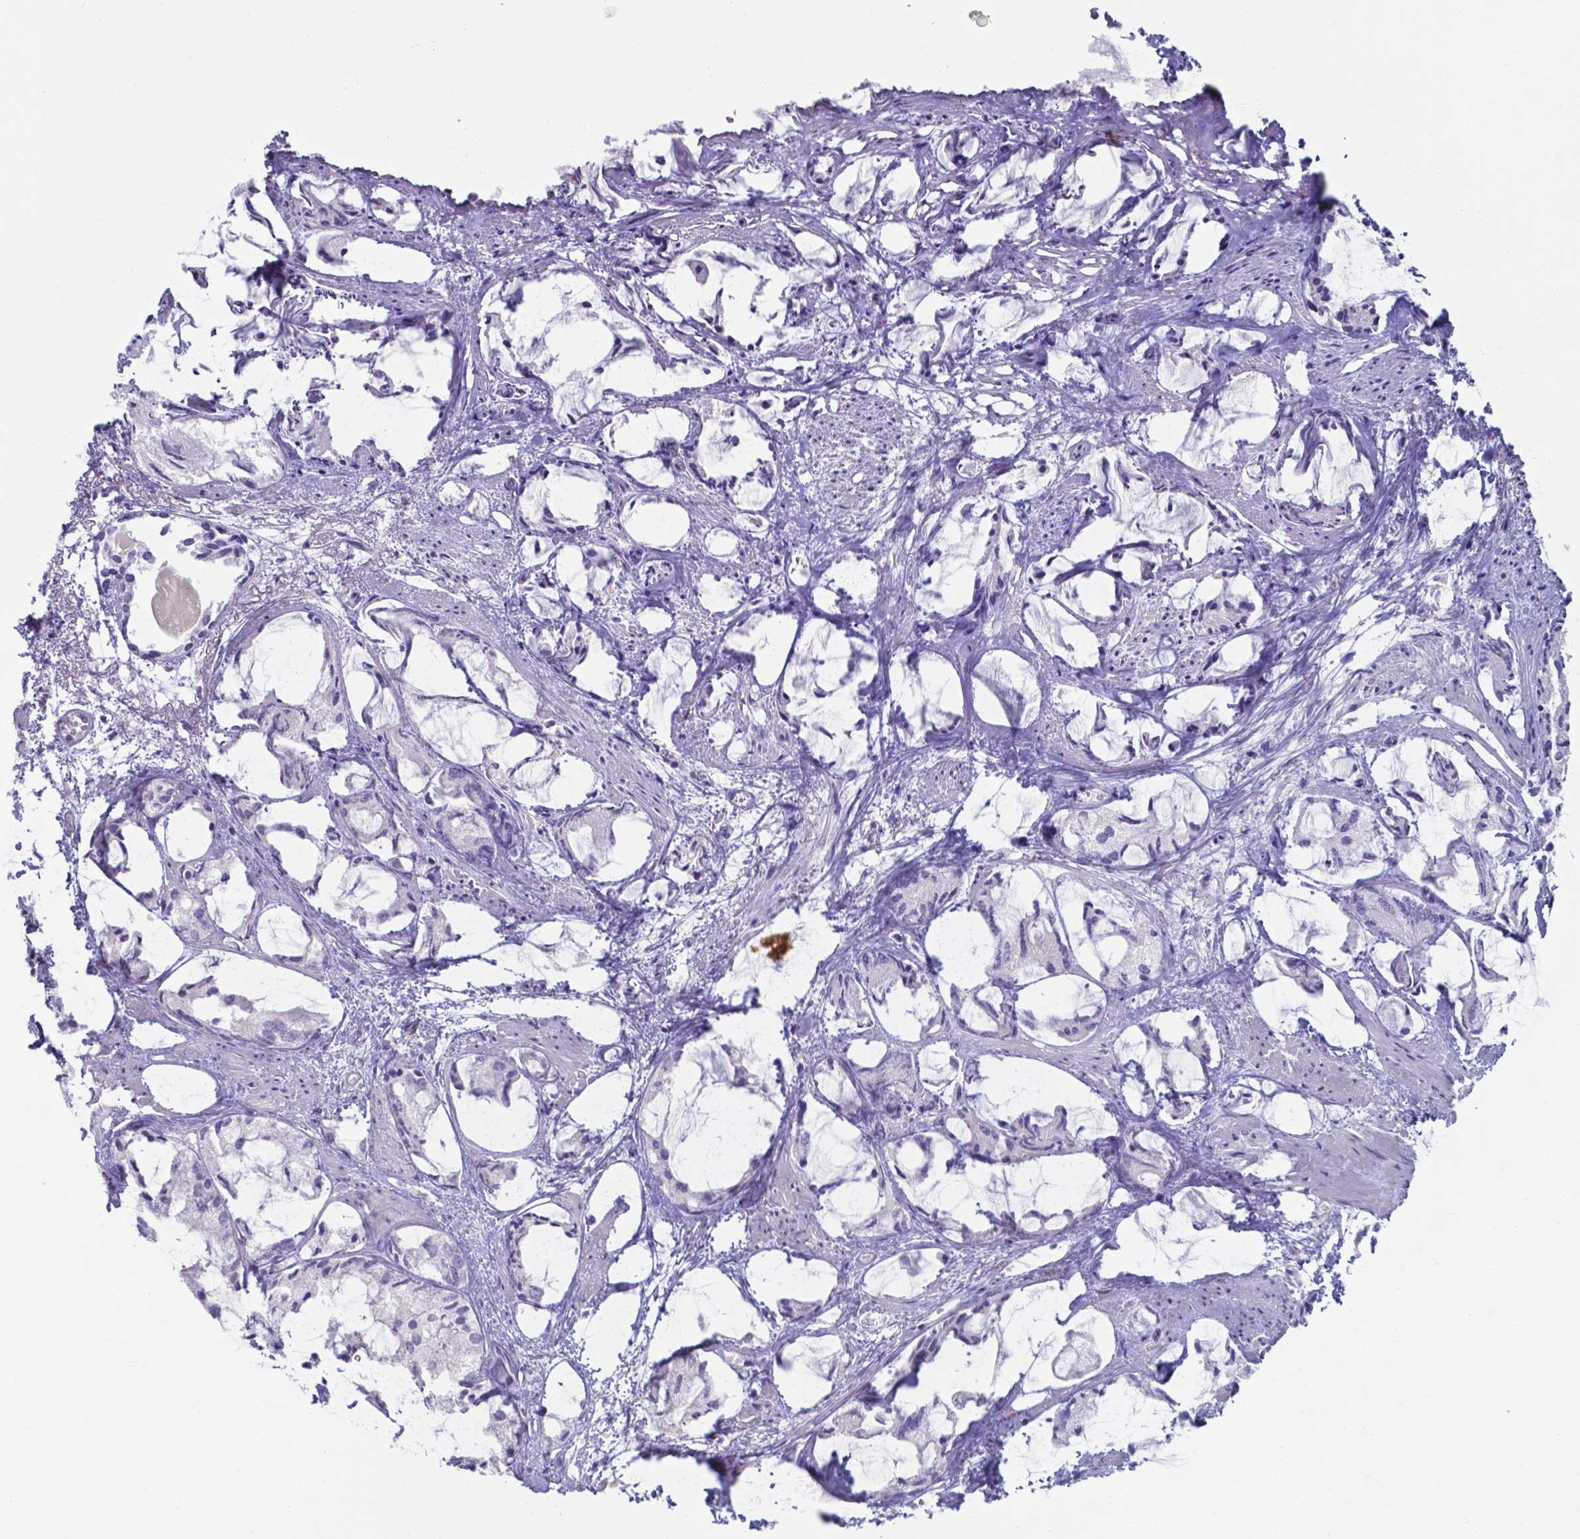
{"staining": {"intensity": "negative", "quantity": "none", "location": "none"}, "tissue": "prostate cancer", "cell_type": "Tumor cells", "image_type": "cancer", "snomed": [{"axis": "morphology", "description": "Adenocarcinoma, High grade"}, {"axis": "topography", "description": "Prostate"}], "caption": "The image displays no staining of tumor cells in prostate cancer. The staining was performed using DAB (3,3'-diaminobenzidine) to visualize the protein expression in brown, while the nuclei were stained in blue with hematoxylin (Magnification: 20x).", "gene": "UBE2J1", "patient": {"sex": "male", "age": 85}}